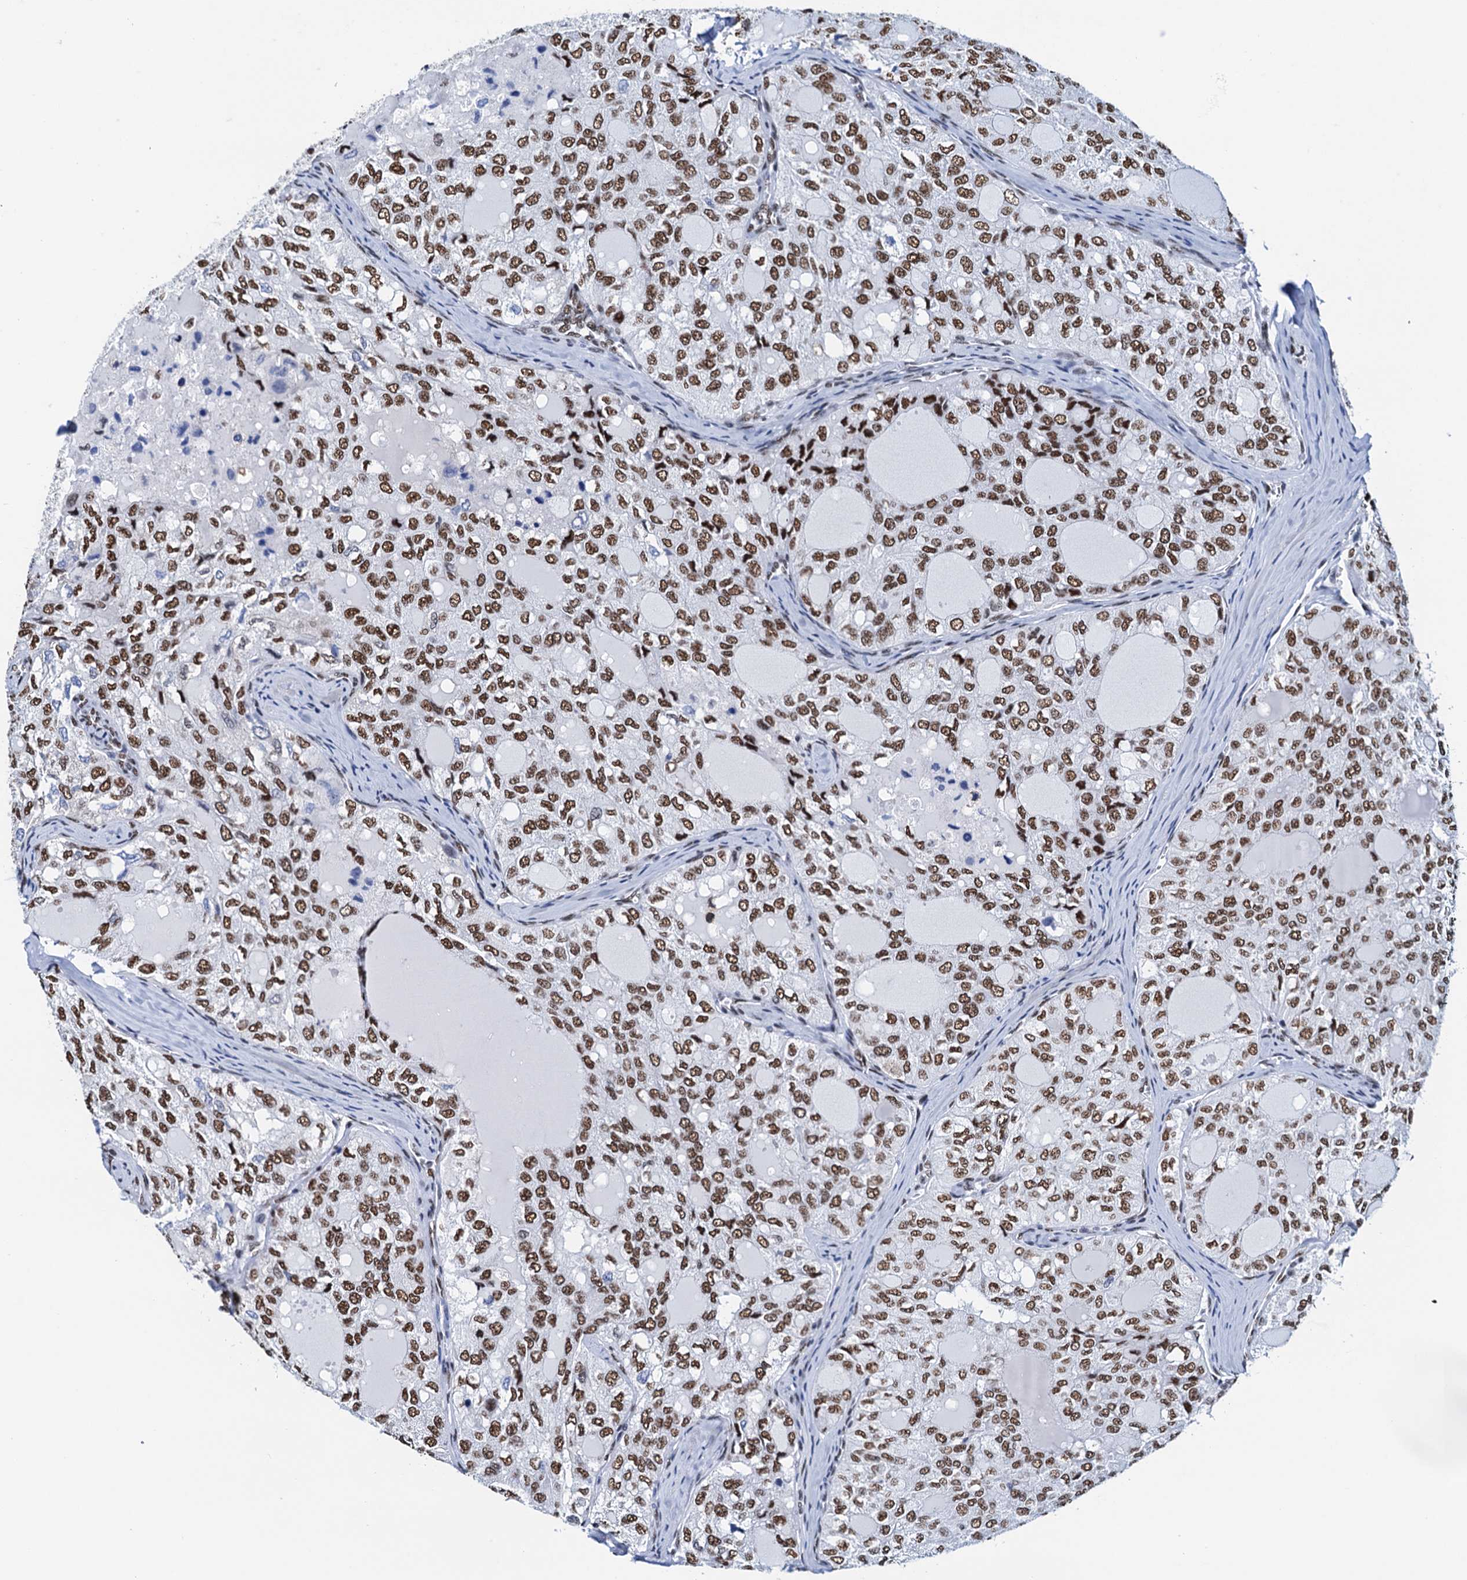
{"staining": {"intensity": "moderate", "quantity": ">75%", "location": "nuclear"}, "tissue": "thyroid cancer", "cell_type": "Tumor cells", "image_type": "cancer", "snomed": [{"axis": "morphology", "description": "Follicular adenoma carcinoma, NOS"}, {"axis": "topography", "description": "Thyroid gland"}], "caption": "Immunohistochemistry (IHC) photomicrograph of neoplastic tissue: human follicular adenoma carcinoma (thyroid) stained using IHC exhibits medium levels of moderate protein expression localized specifically in the nuclear of tumor cells, appearing as a nuclear brown color.", "gene": "SLTM", "patient": {"sex": "male", "age": 75}}